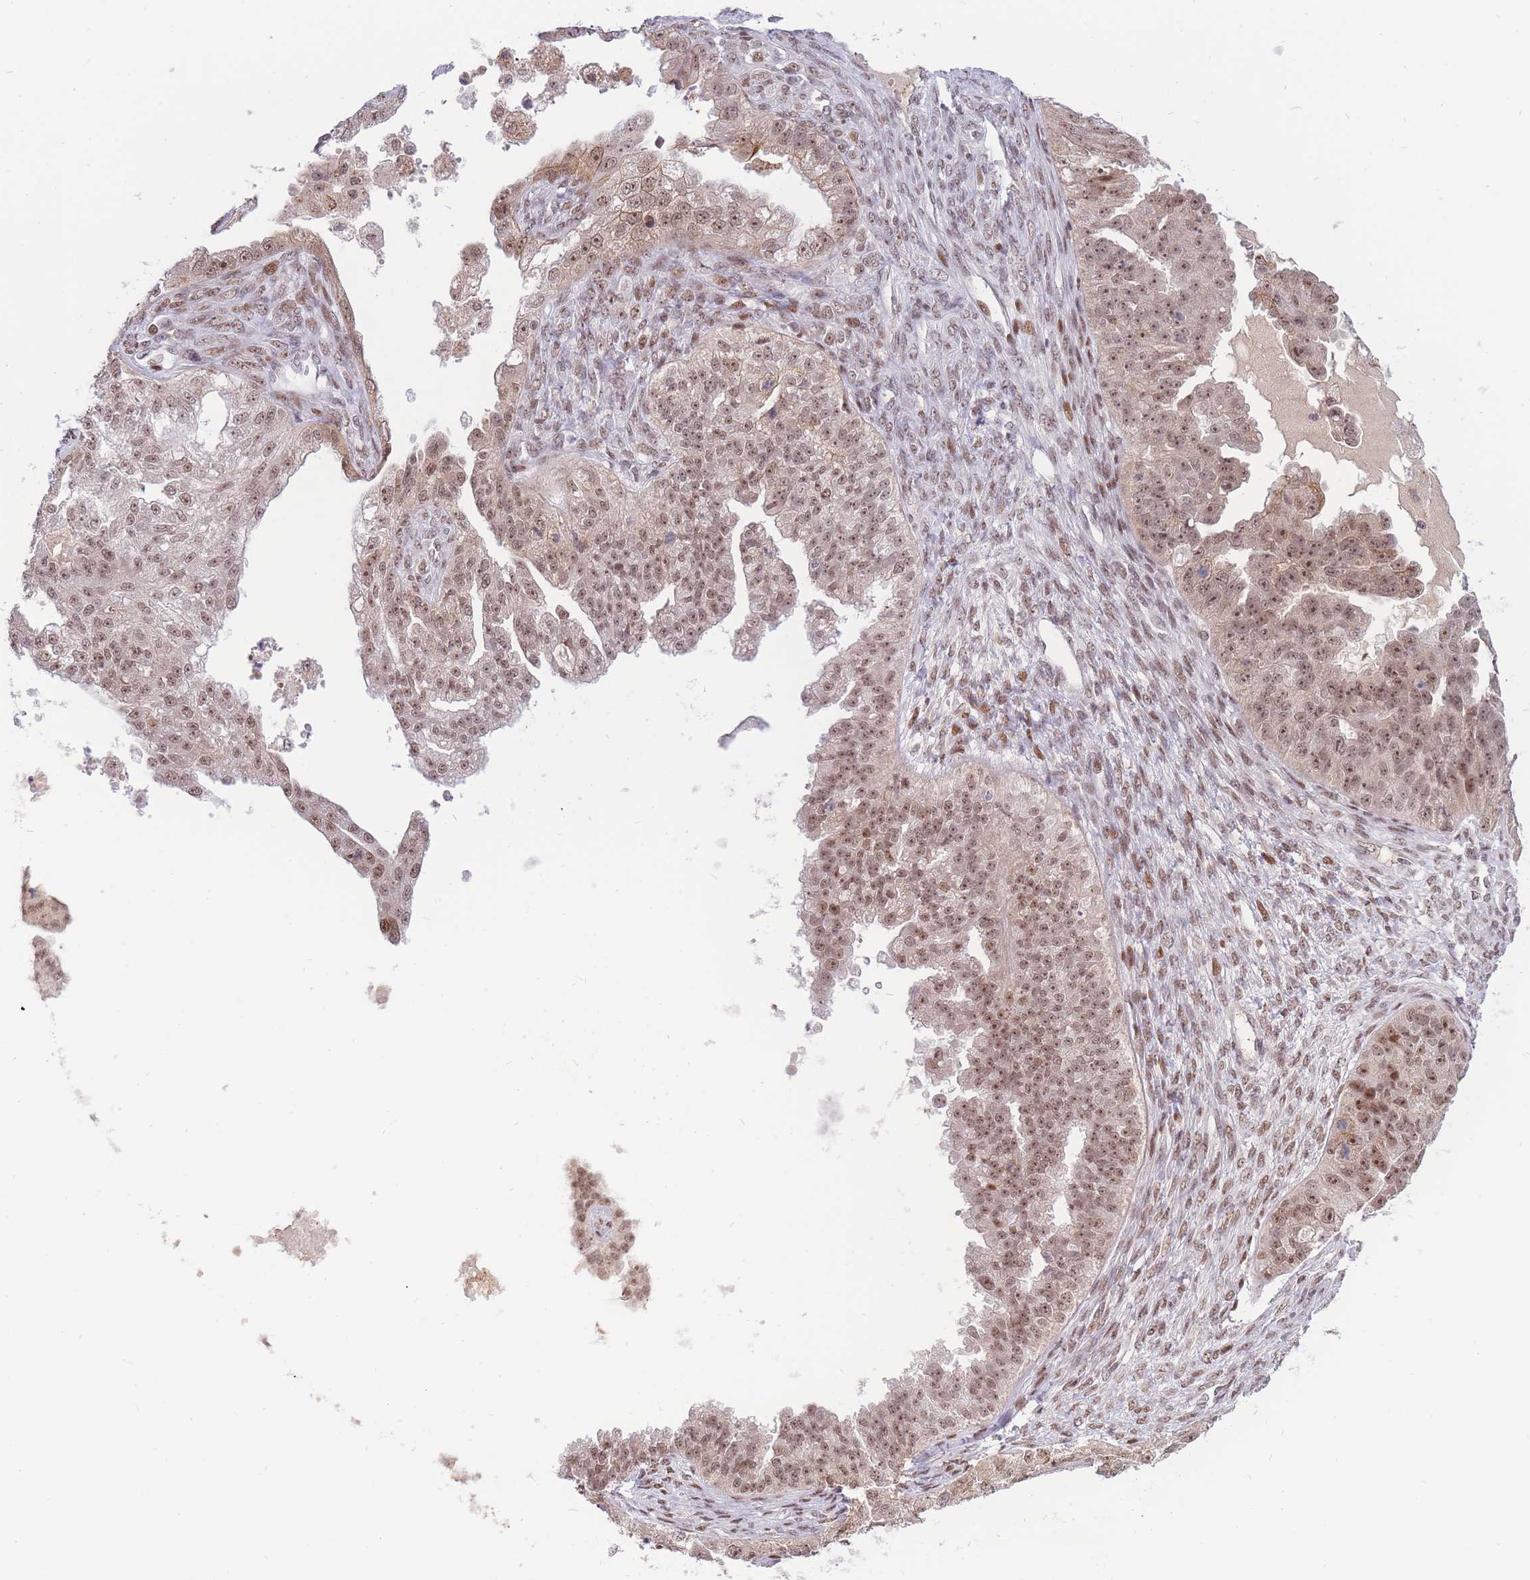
{"staining": {"intensity": "moderate", "quantity": ">75%", "location": "nuclear"}, "tissue": "ovarian cancer", "cell_type": "Tumor cells", "image_type": "cancer", "snomed": [{"axis": "morphology", "description": "Cystadenocarcinoma, serous, NOS"}, {"axis": "topography", "description": "Ovary"}], "caption": "DAB (3,3'-diaminobenzidine) immunohistochemical staining of human ovarian cancer (serous cystadenocarcinoma) exhibits moderate nuclear protein positivity in about >75% of tumor cells.", "gene": "TARBP2", "patient": {"sex": "female", "age": 58}}